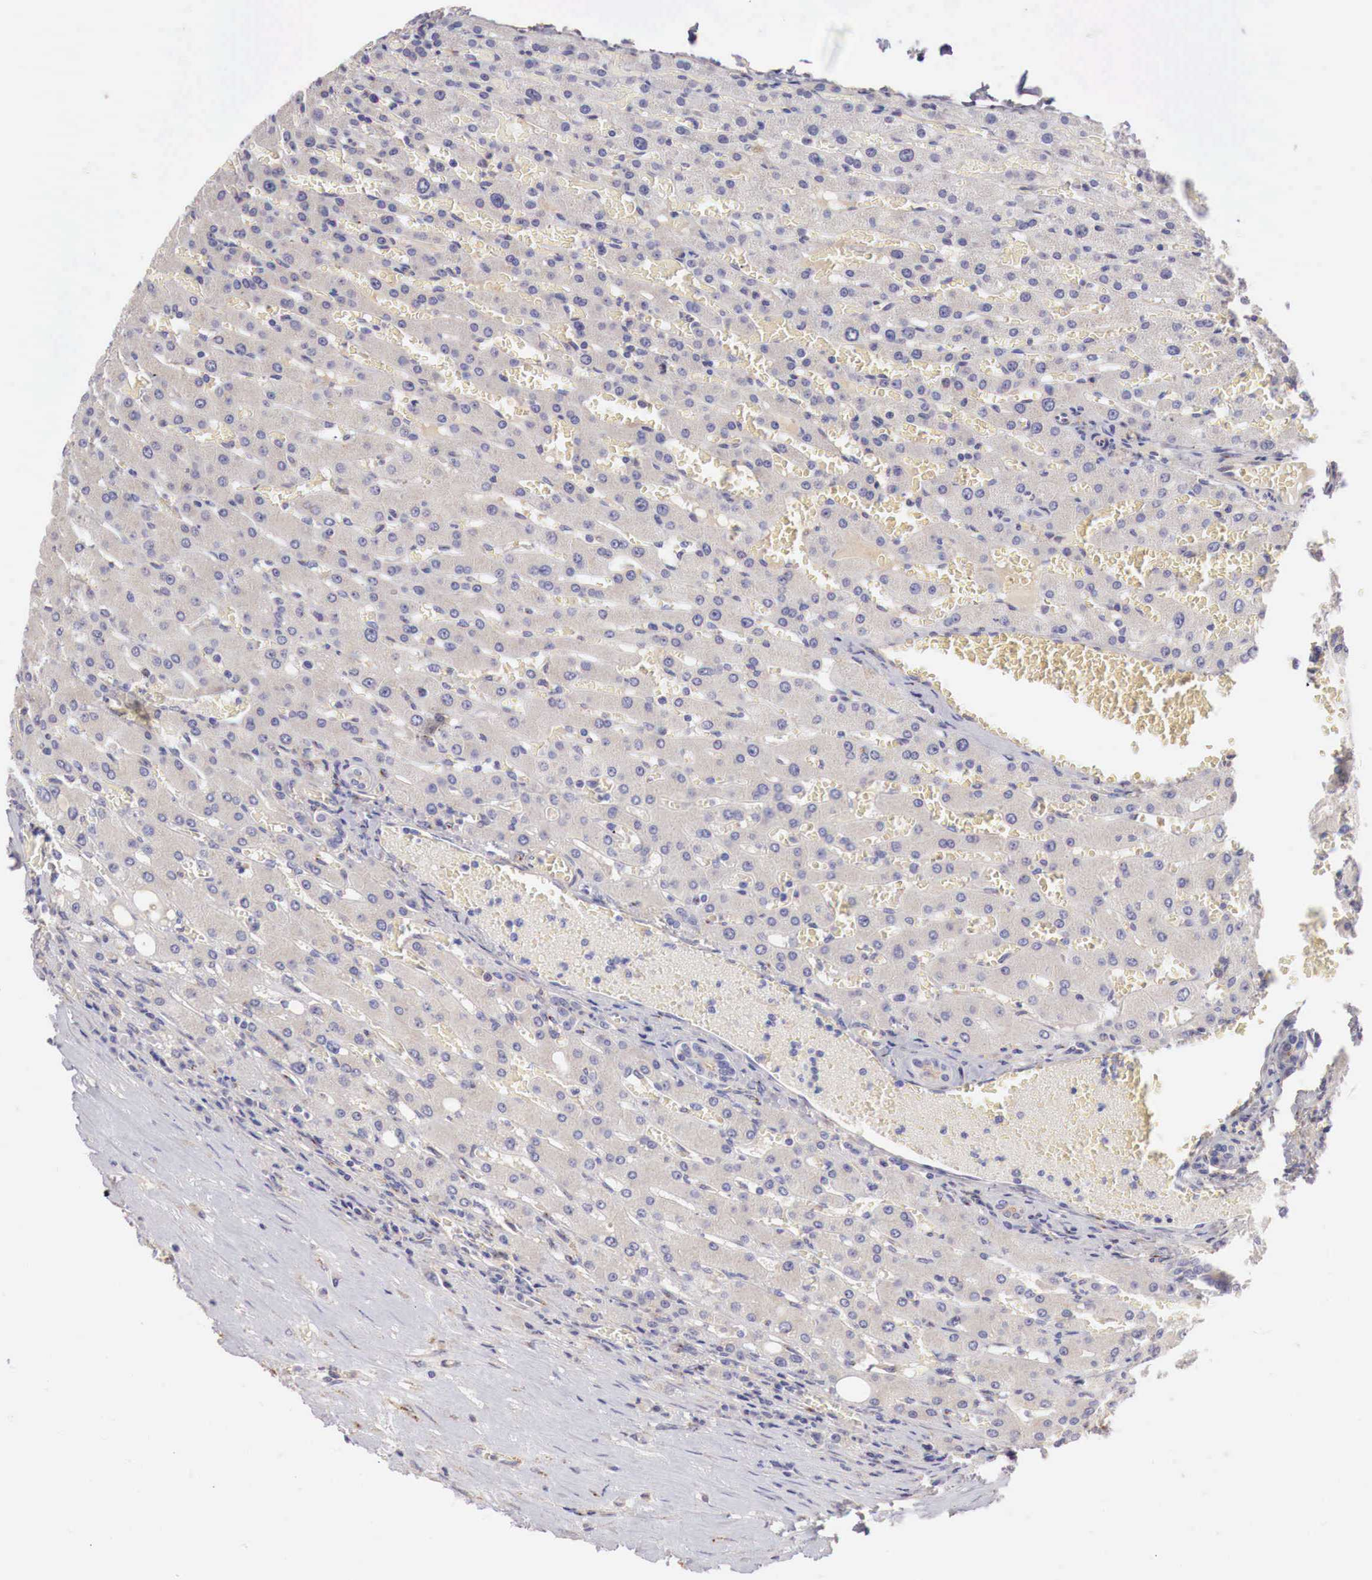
{"staining": {"intensity": "negative", "quantity": "none", "location": "none"}, "tissue": "liver", "cell_type": "Cholangiocytes", "image_type": "normal", "snomed": [{"axis": "morphology", "description": "Normal tissue, NOS"}, {"axis": "topography", "description": "Liver"}], "caption": "There is no significant positivity in cholangiocytes of liver. Brightfield microscopy of IHC stained with DAB (brown) and hematoxylin (blue), captured at high magnification.", "gene": "KLHDC7B", "patient": {"sex": "female", "age": 30}}